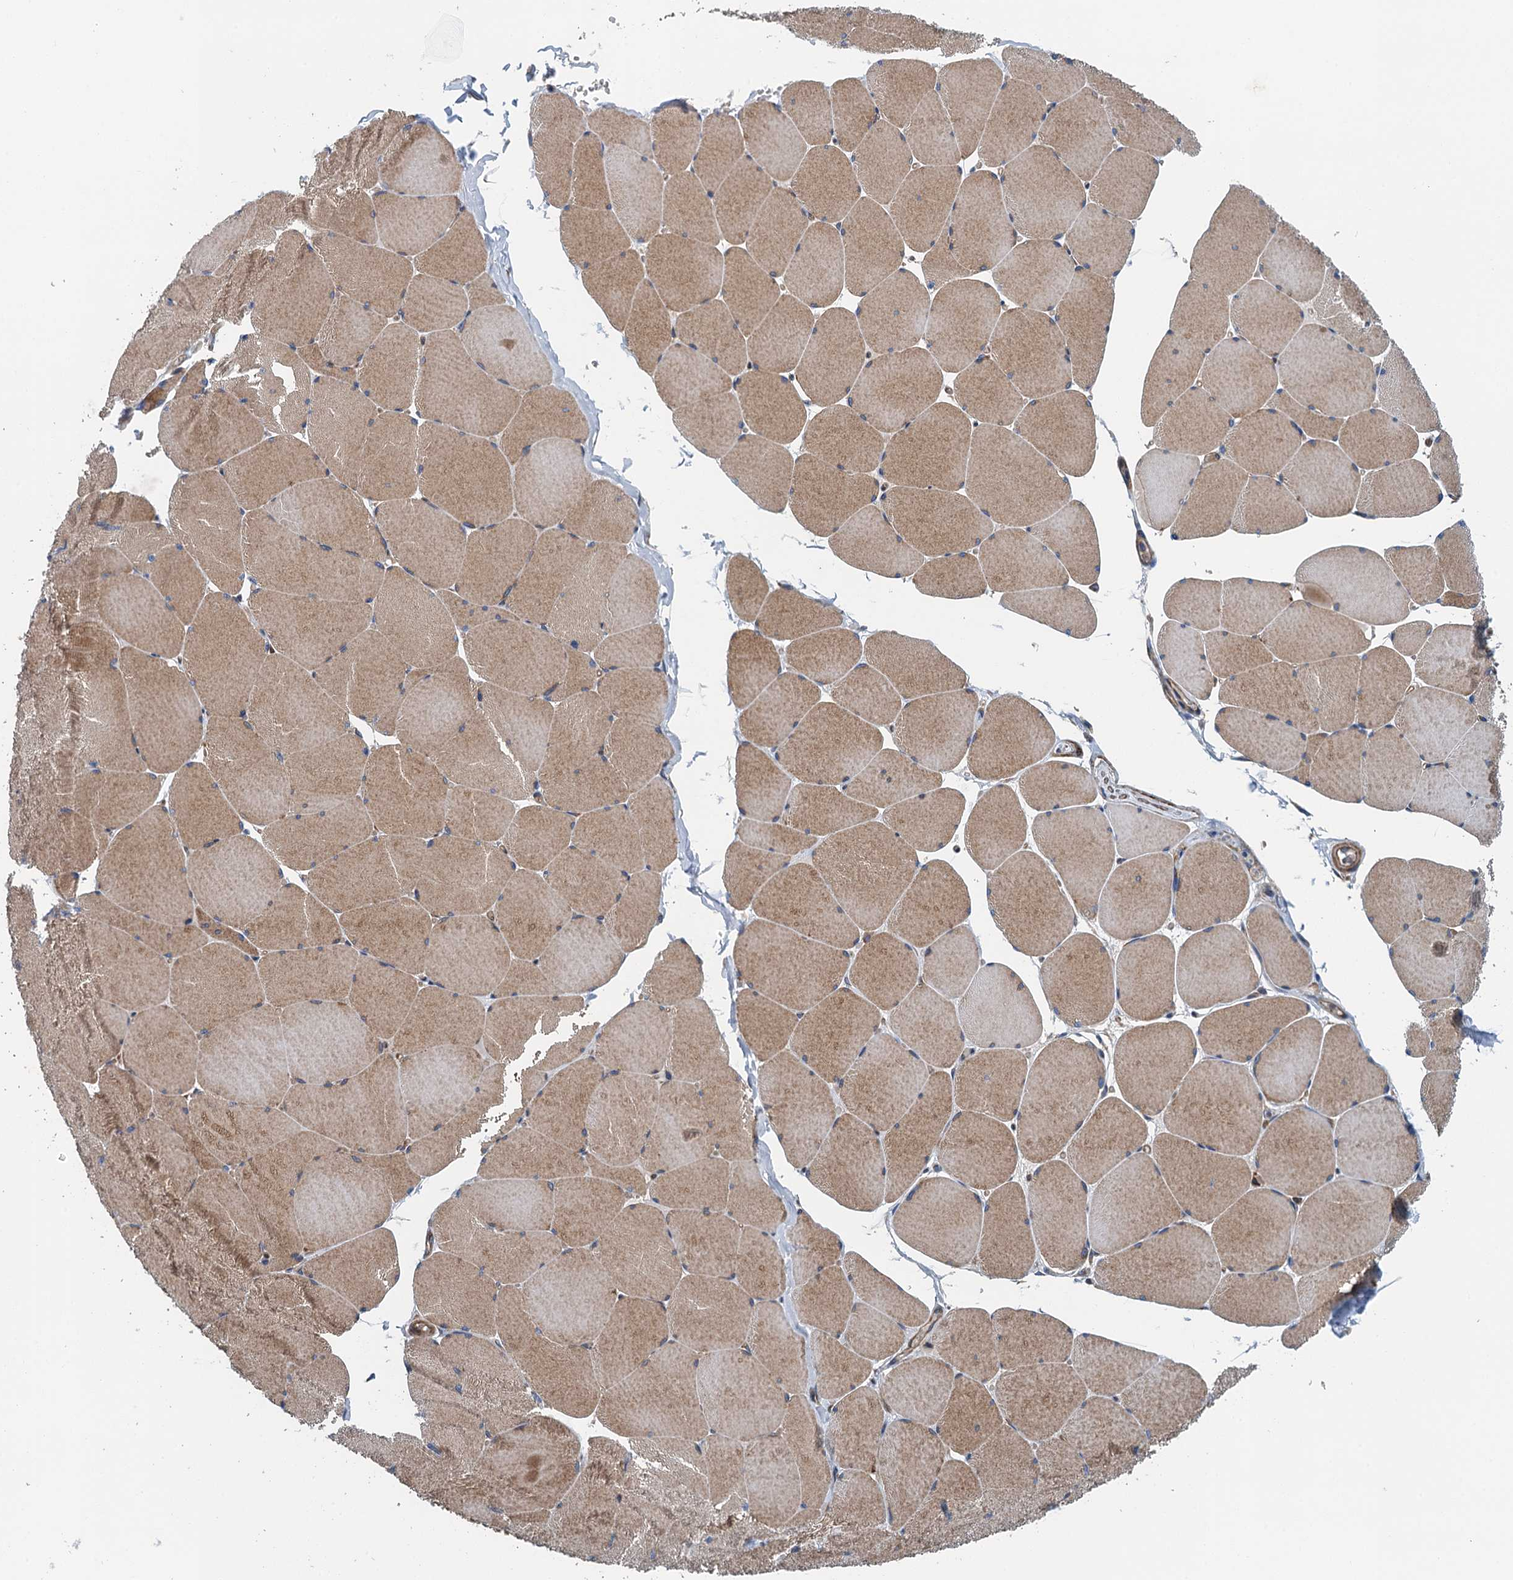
{"staining": {"intensity": "moderate", "quantity": "25%-75%", "location": "cytoplasmic/membranous"}, "tissue": "skeletal muscle", "cell_type": "Myocytes", "image_type": "normal", "snomed": [{"axis": "morphology", "description": "Normal tissue, NOS"}, {"axis": "topography", "description": "Skeletal muscle"}, {"axis": "topography", "description": "Head-Neck"}], "caption": "DAB immunohistochemical staining of unremarkable human skeletal muscle reveals moderate cytoplasmic/membranous protein staining in about 25%-75% of myocytes.", "gene": "PPP1R14D", "patient": {"sex": "male", "age": 66}}